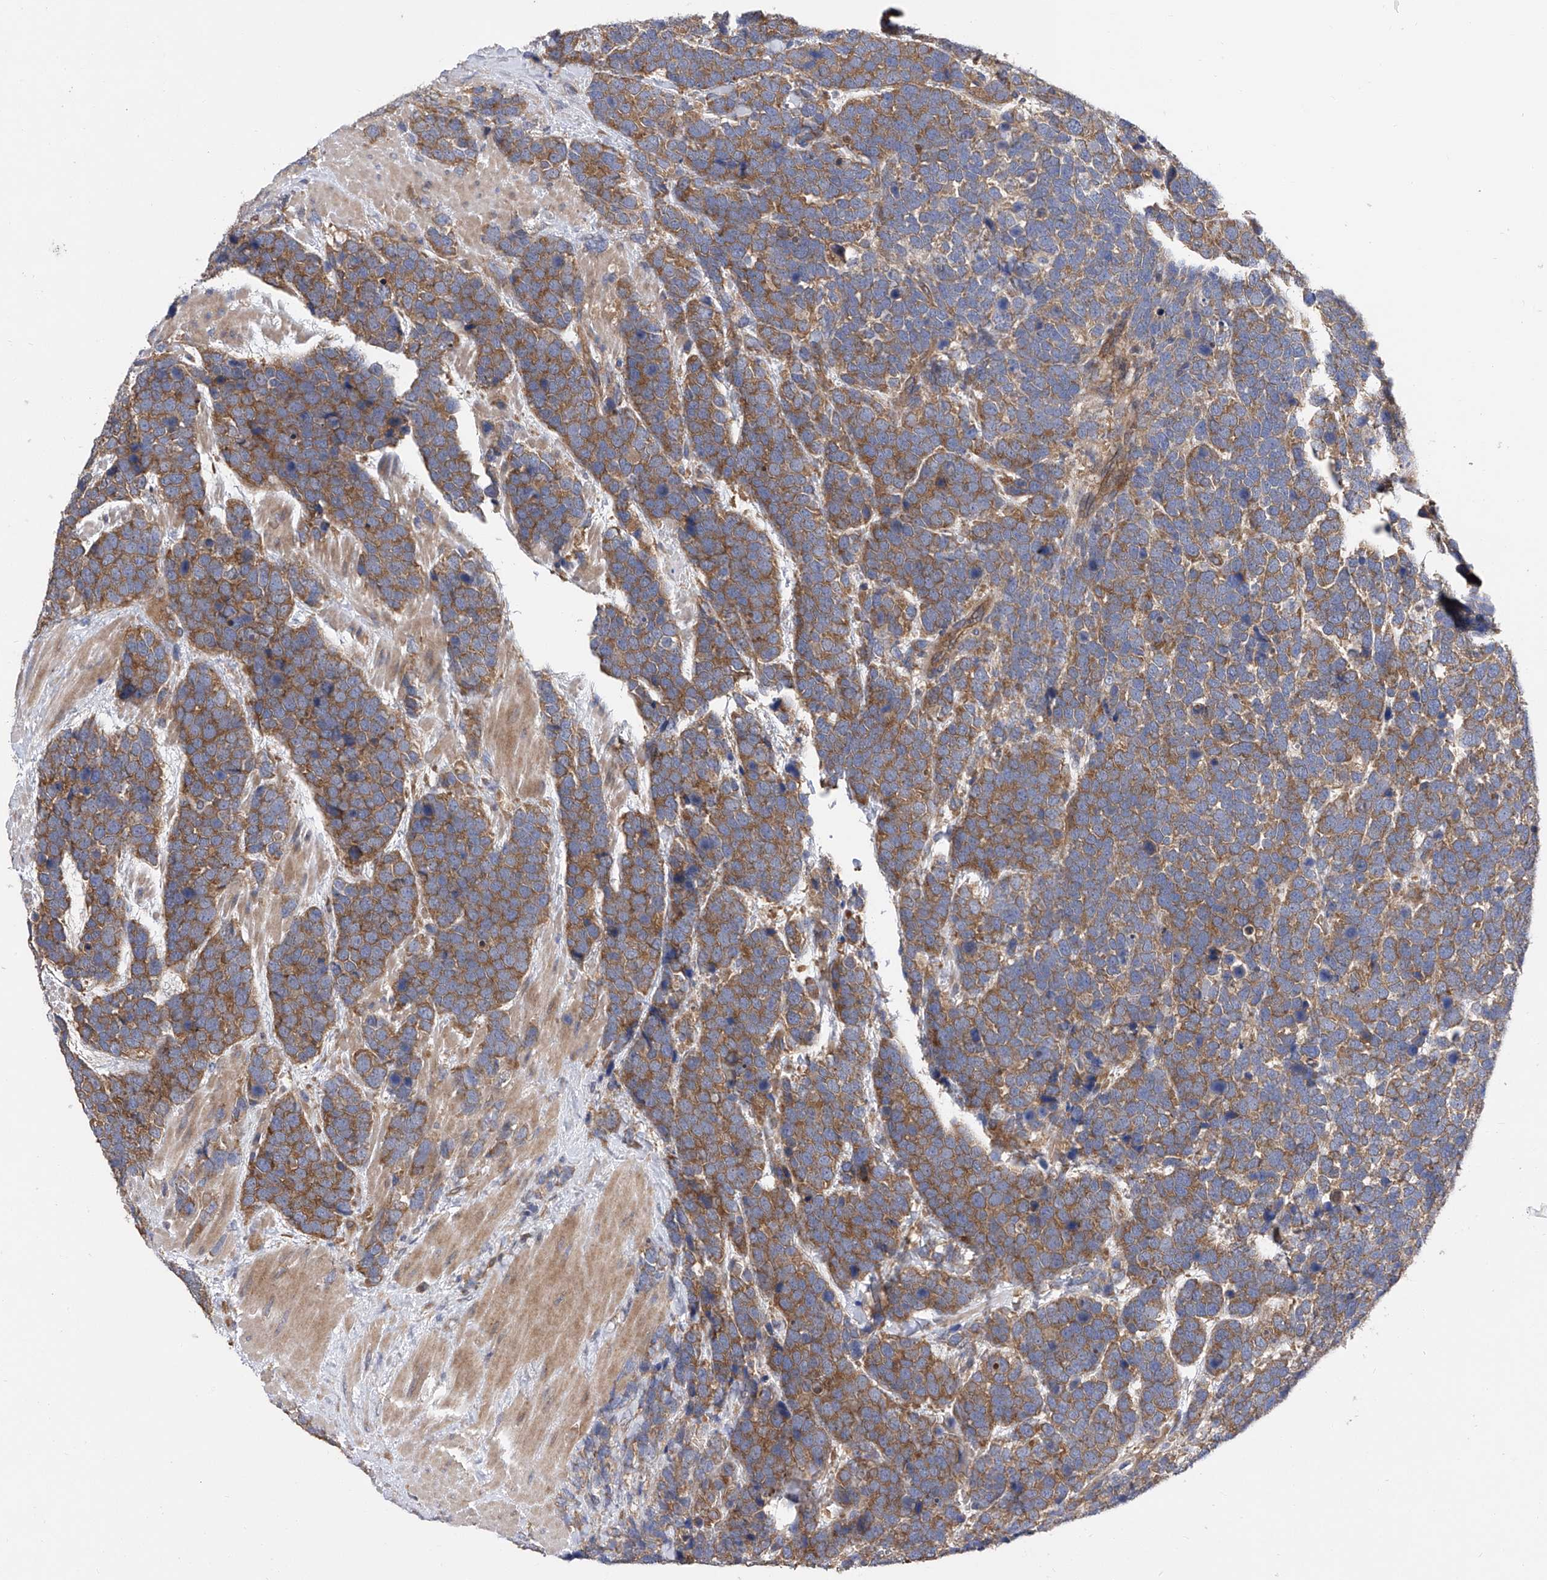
{"staining": {"intensity": "strong", "quantity": ">75%", "location": "cytoplasmic/membranous"}, "tissue": "urothelial cancer", "cell_type": "Tumor cells", "image_type": "cancer", "snomed": [{"axis": "morphology", "description": "Urothelial carcinoma, High grade"}, {"axis": "topography", "description": "Urinary bladder"}], "caption": "Brown immunohistochemical staining in human urothelial carcinoma (high-grade) shows strong cytoplasmic/membranous expression in approximately >75% of tumor cells. (brown staining indicates protein expression, while blue staining denotes nuclei).", "gene": "PTK2", "patient": {"sex": "female", "age": 82}}